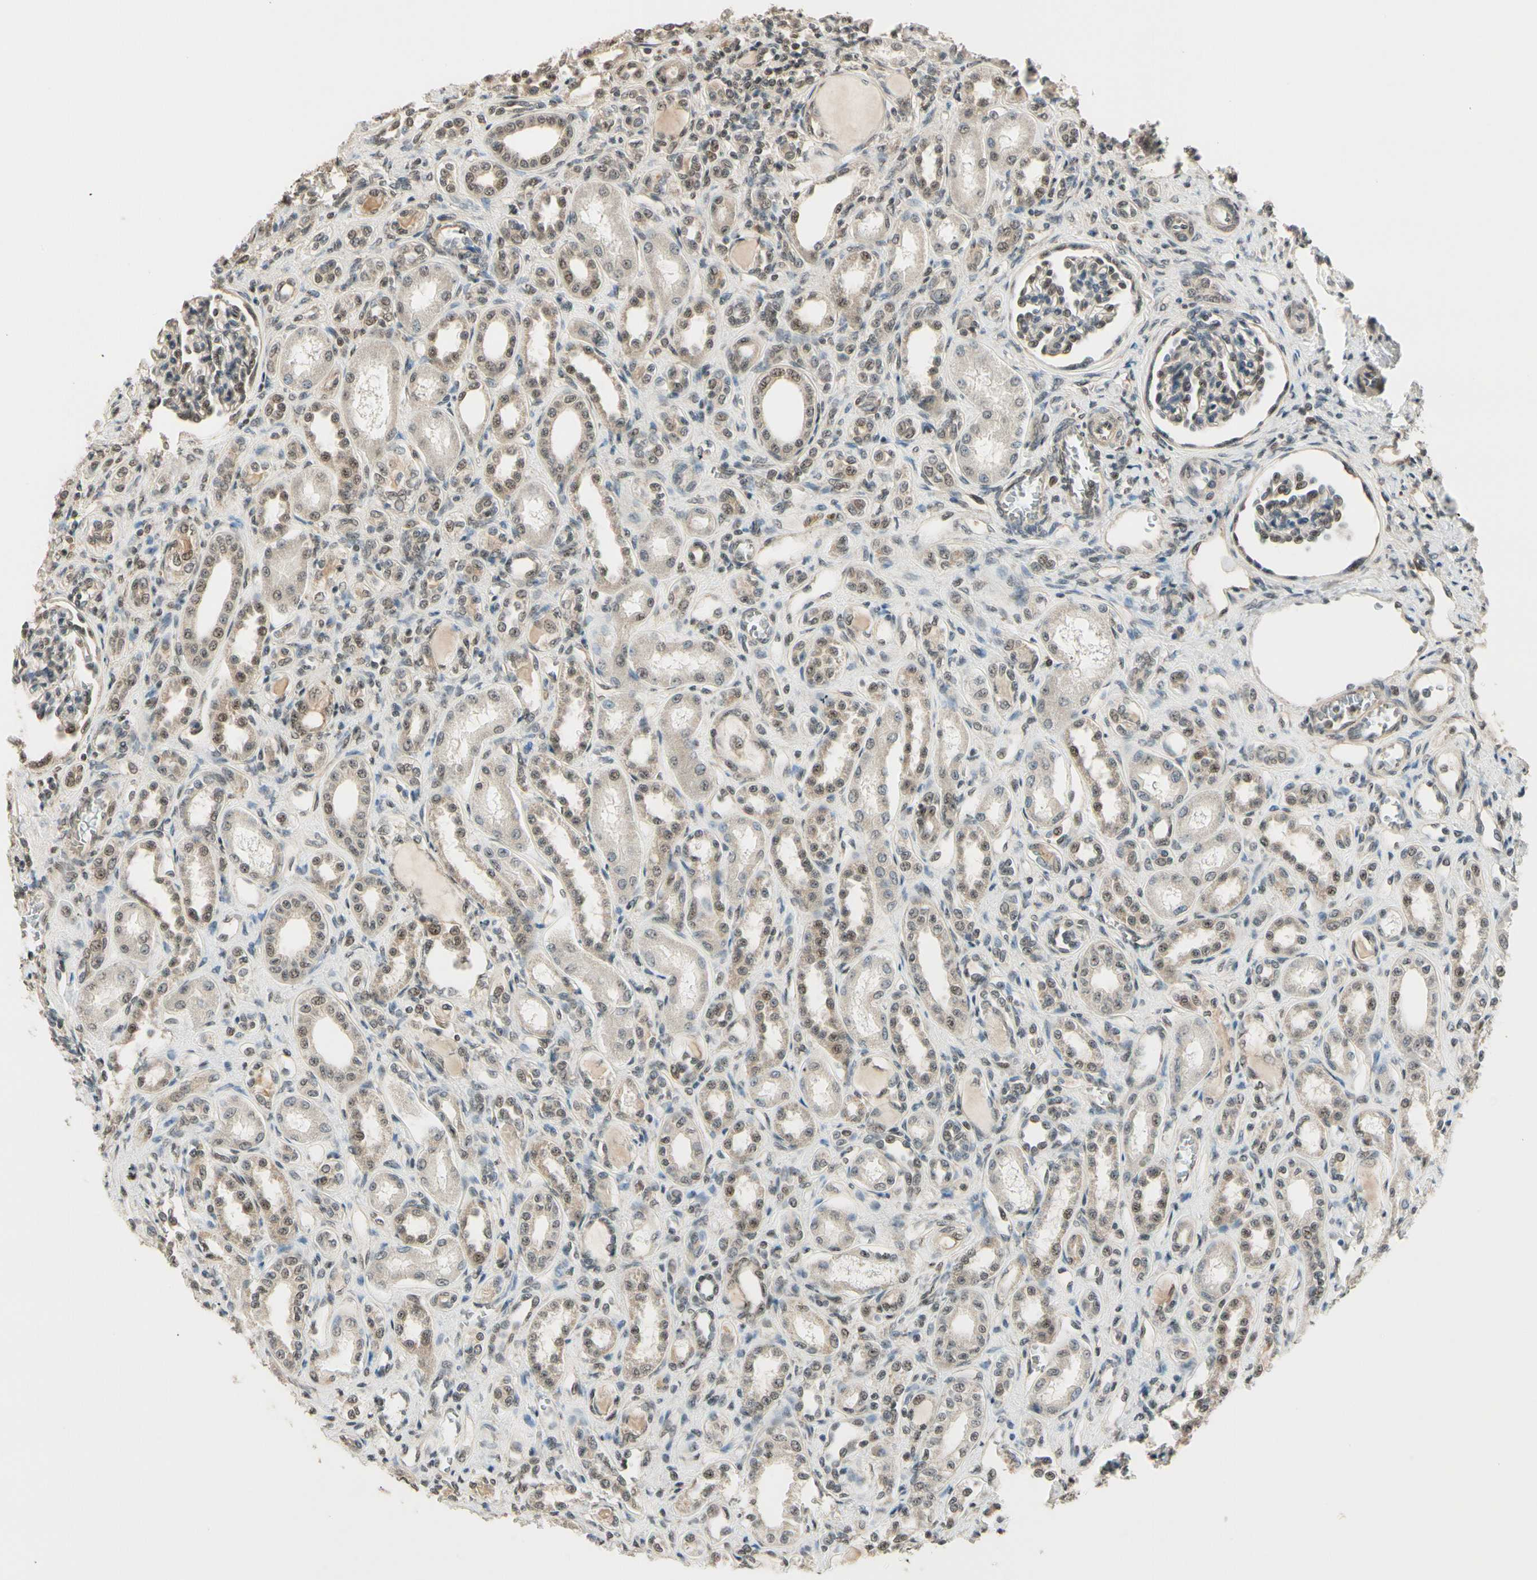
{"staining": {"intensity": "weak", "quantity": "25%-75%", "location": "cytoplasmic/membranous,nuclear"}, "tissue": "kidney", "cell_type": "Cells in glomeruli", "image_type": "normal", "snomed": [{"axis": "morphology", "description": "Normal tissue, NOS"}, {"axis": "topography", "description": "Kidney"}], "caption": "This image exhibits normal kidney stained with IHC to label a protein in brown. The cytoplasmic/membranous,nuclear of cells in glomeruli show weak positivity for the protein. Nuclei are counter-stained blue.", "gene": "MCPH1", "patient": {"sex": "male", "age": 7}}